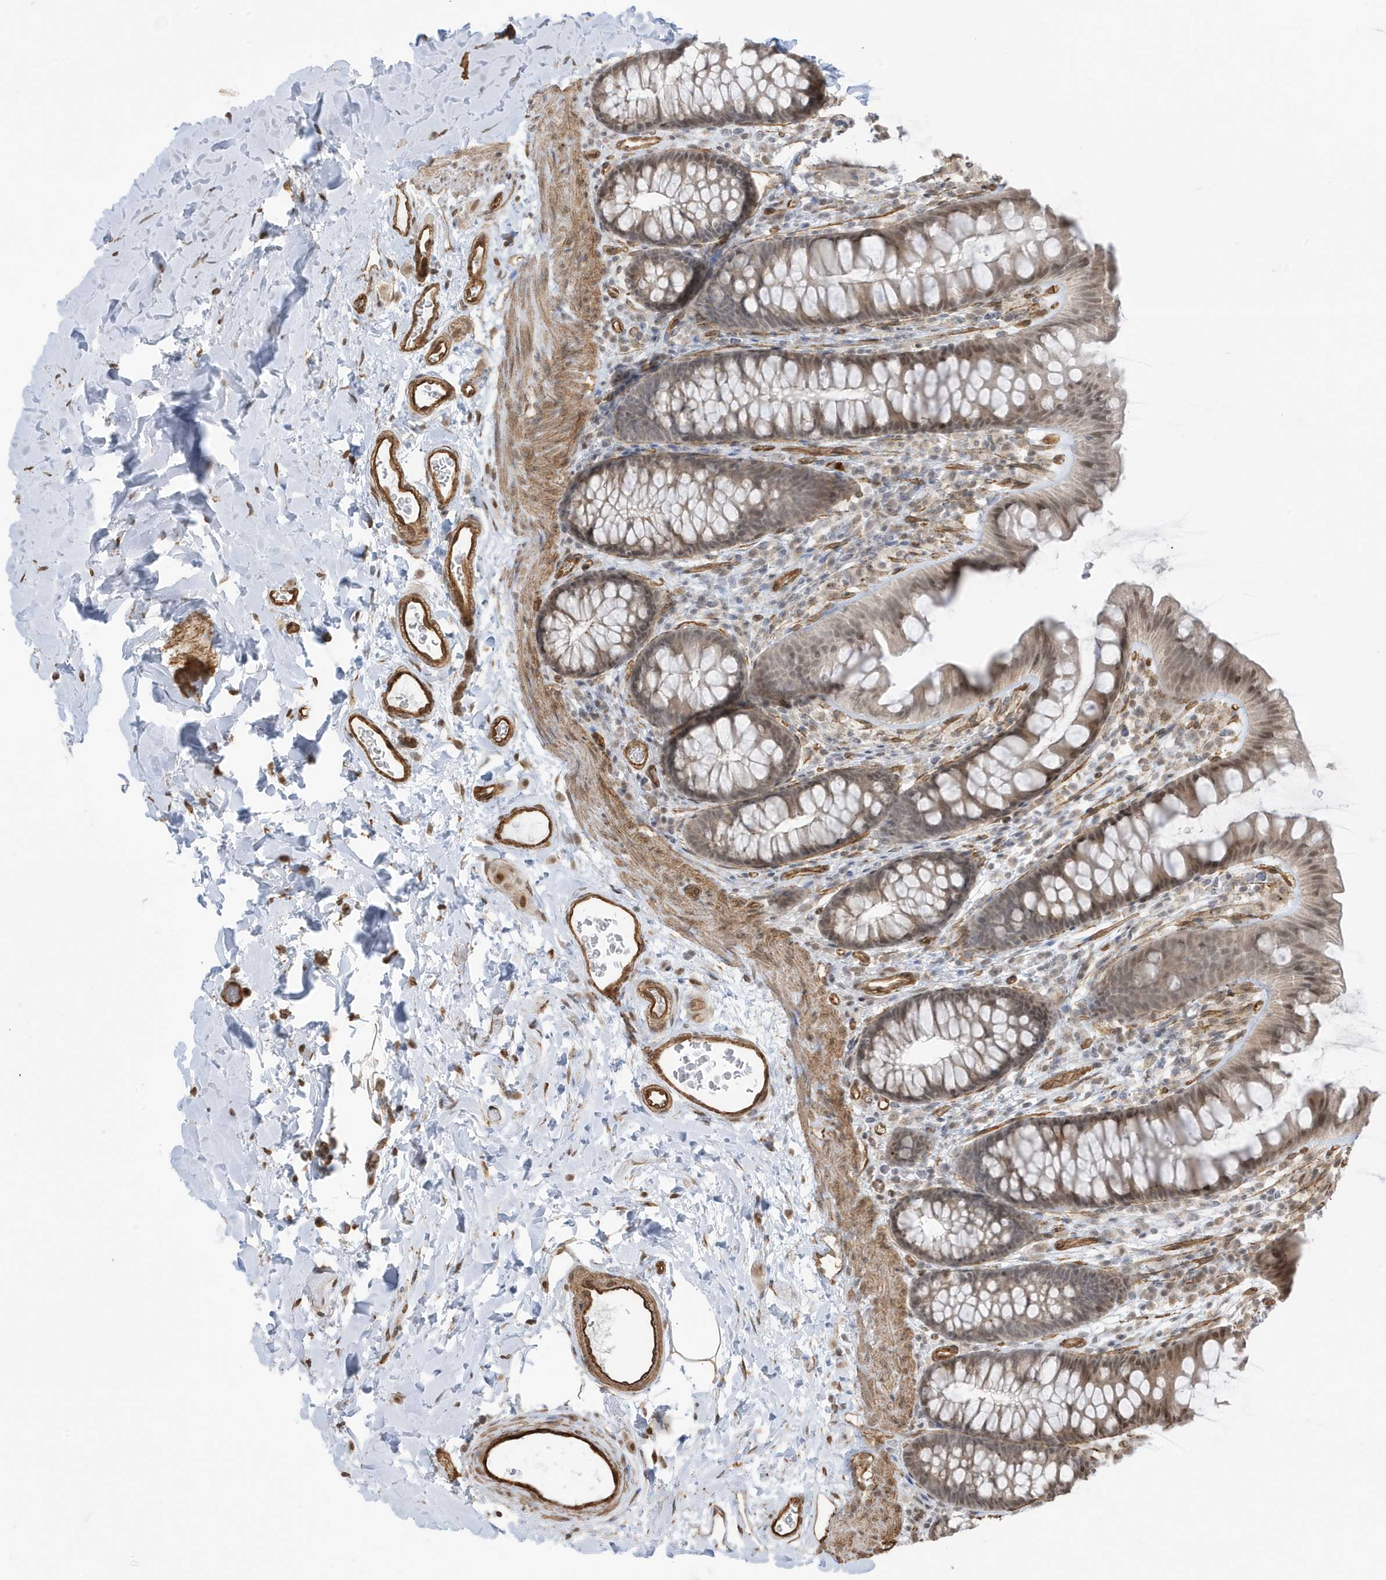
{"staining": {"intensity": "strong", "quantity": ">75%", "location": "cytoplasmic/membranous"}, "tissue": "colon", "cell_type": "Endothelial cells", "image_type": "normal", "snomed": [{"axis": "morphology", "description": "Normal tissue, NOS"}, {"axis": "topography", "description": "Colon"}], "caption": "DAB immunohistochemical staining of normal colon demonstrates strong cytoplasmic/membranous protein staining in about >75% of endothelial cells.", "gene": "CHCHD4", "patient": {"sex": "female", "age": 62}}